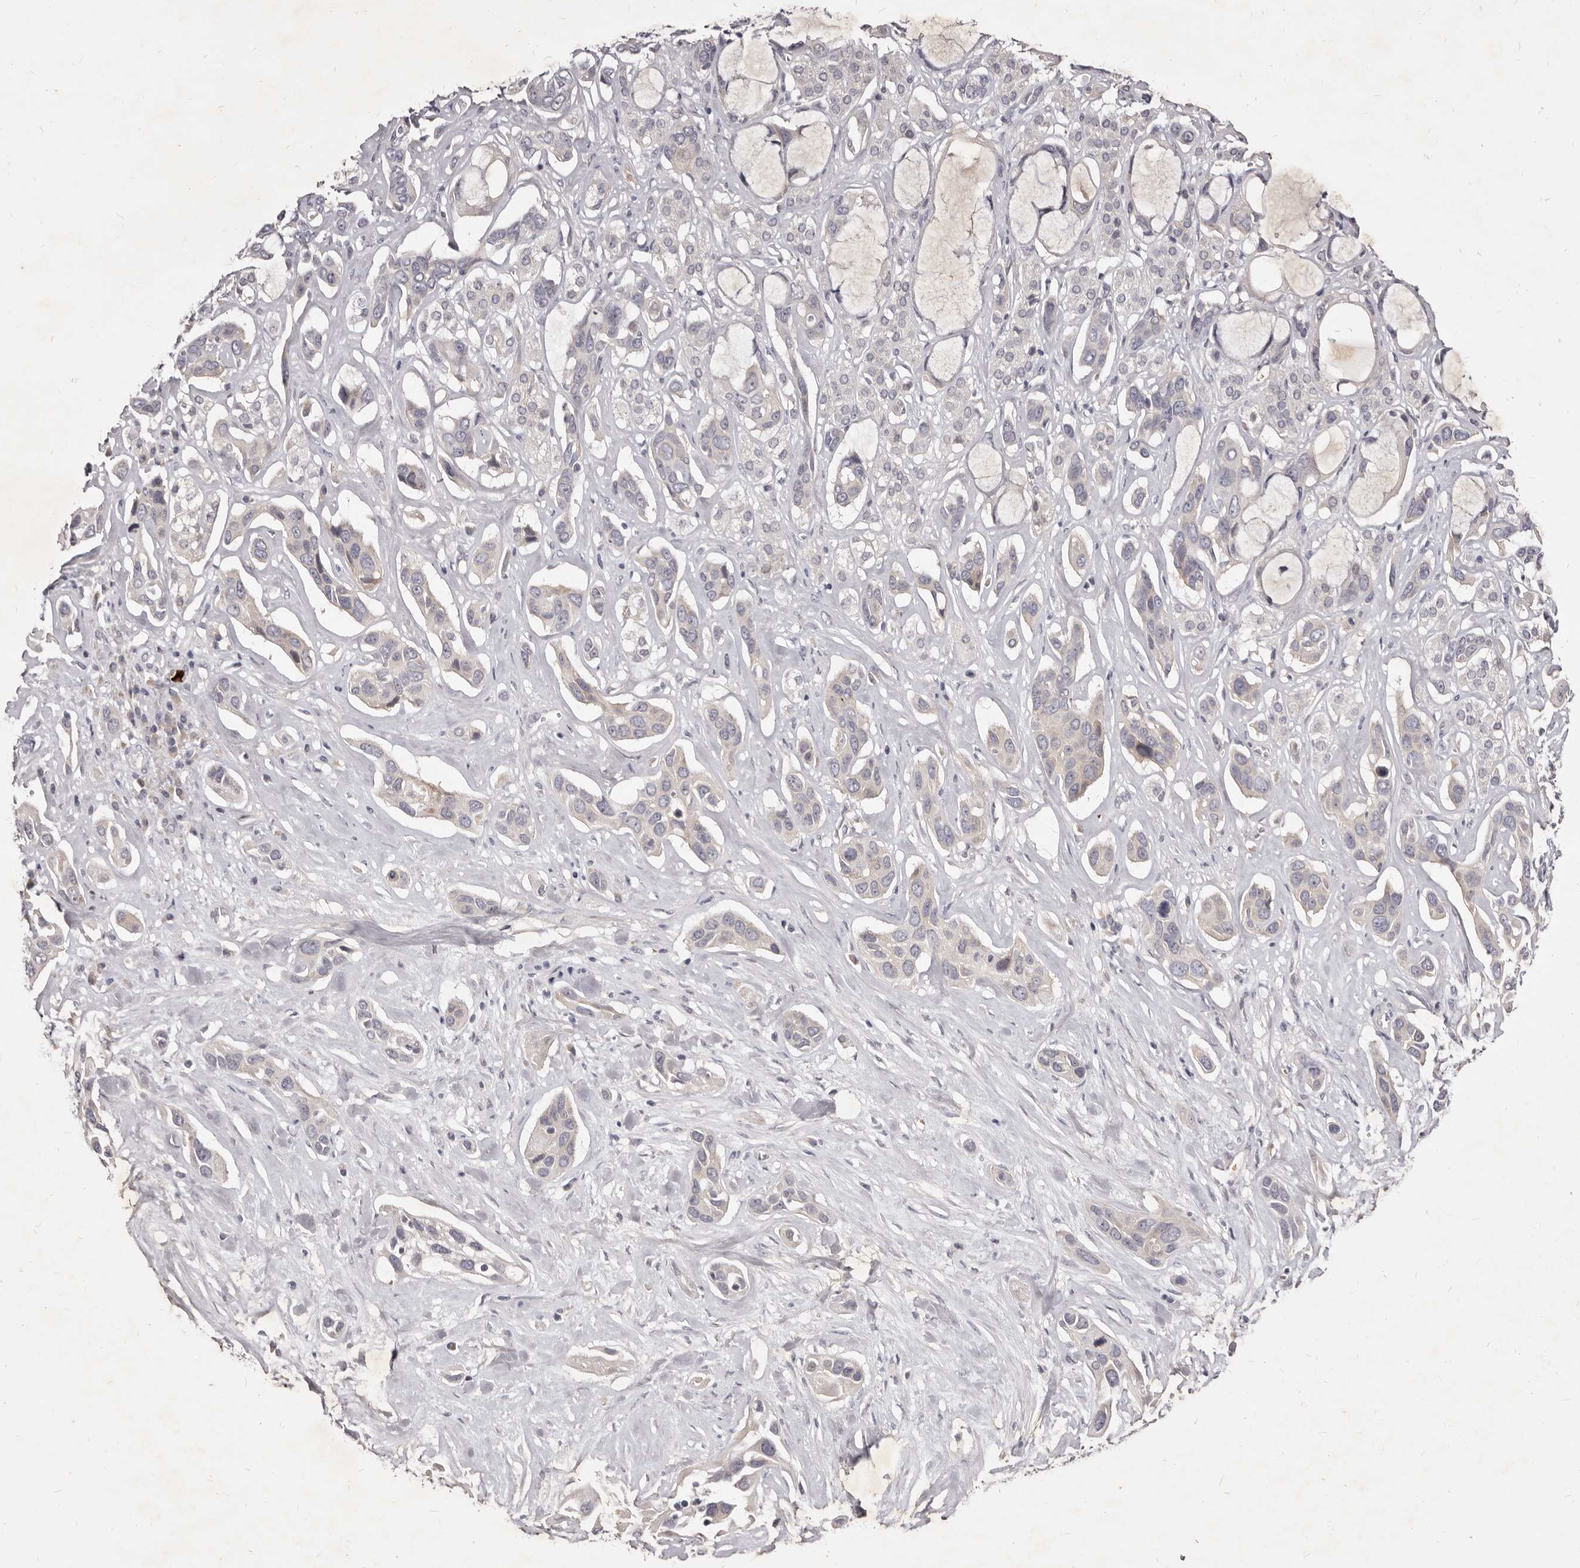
{"staining": {"intensity": "negative", "quantity": "none", "location": "none"}, "tissue": "pancreatic cancer", "cell_type": "Tumor cells", "image_type": "cancer", "snomed": [{"axis": "morphology", "description": "Adenocarcinoma, NOS"}, {"axis": "topography", "description": "Pancreas"}], "caption": "The immunohistochemistry photomicrograph has no significant positivity in tumor cells of pancreatic cancer tissue.", "gene": "KIF2B", "patient": {"sex": "female", "age": 60}}